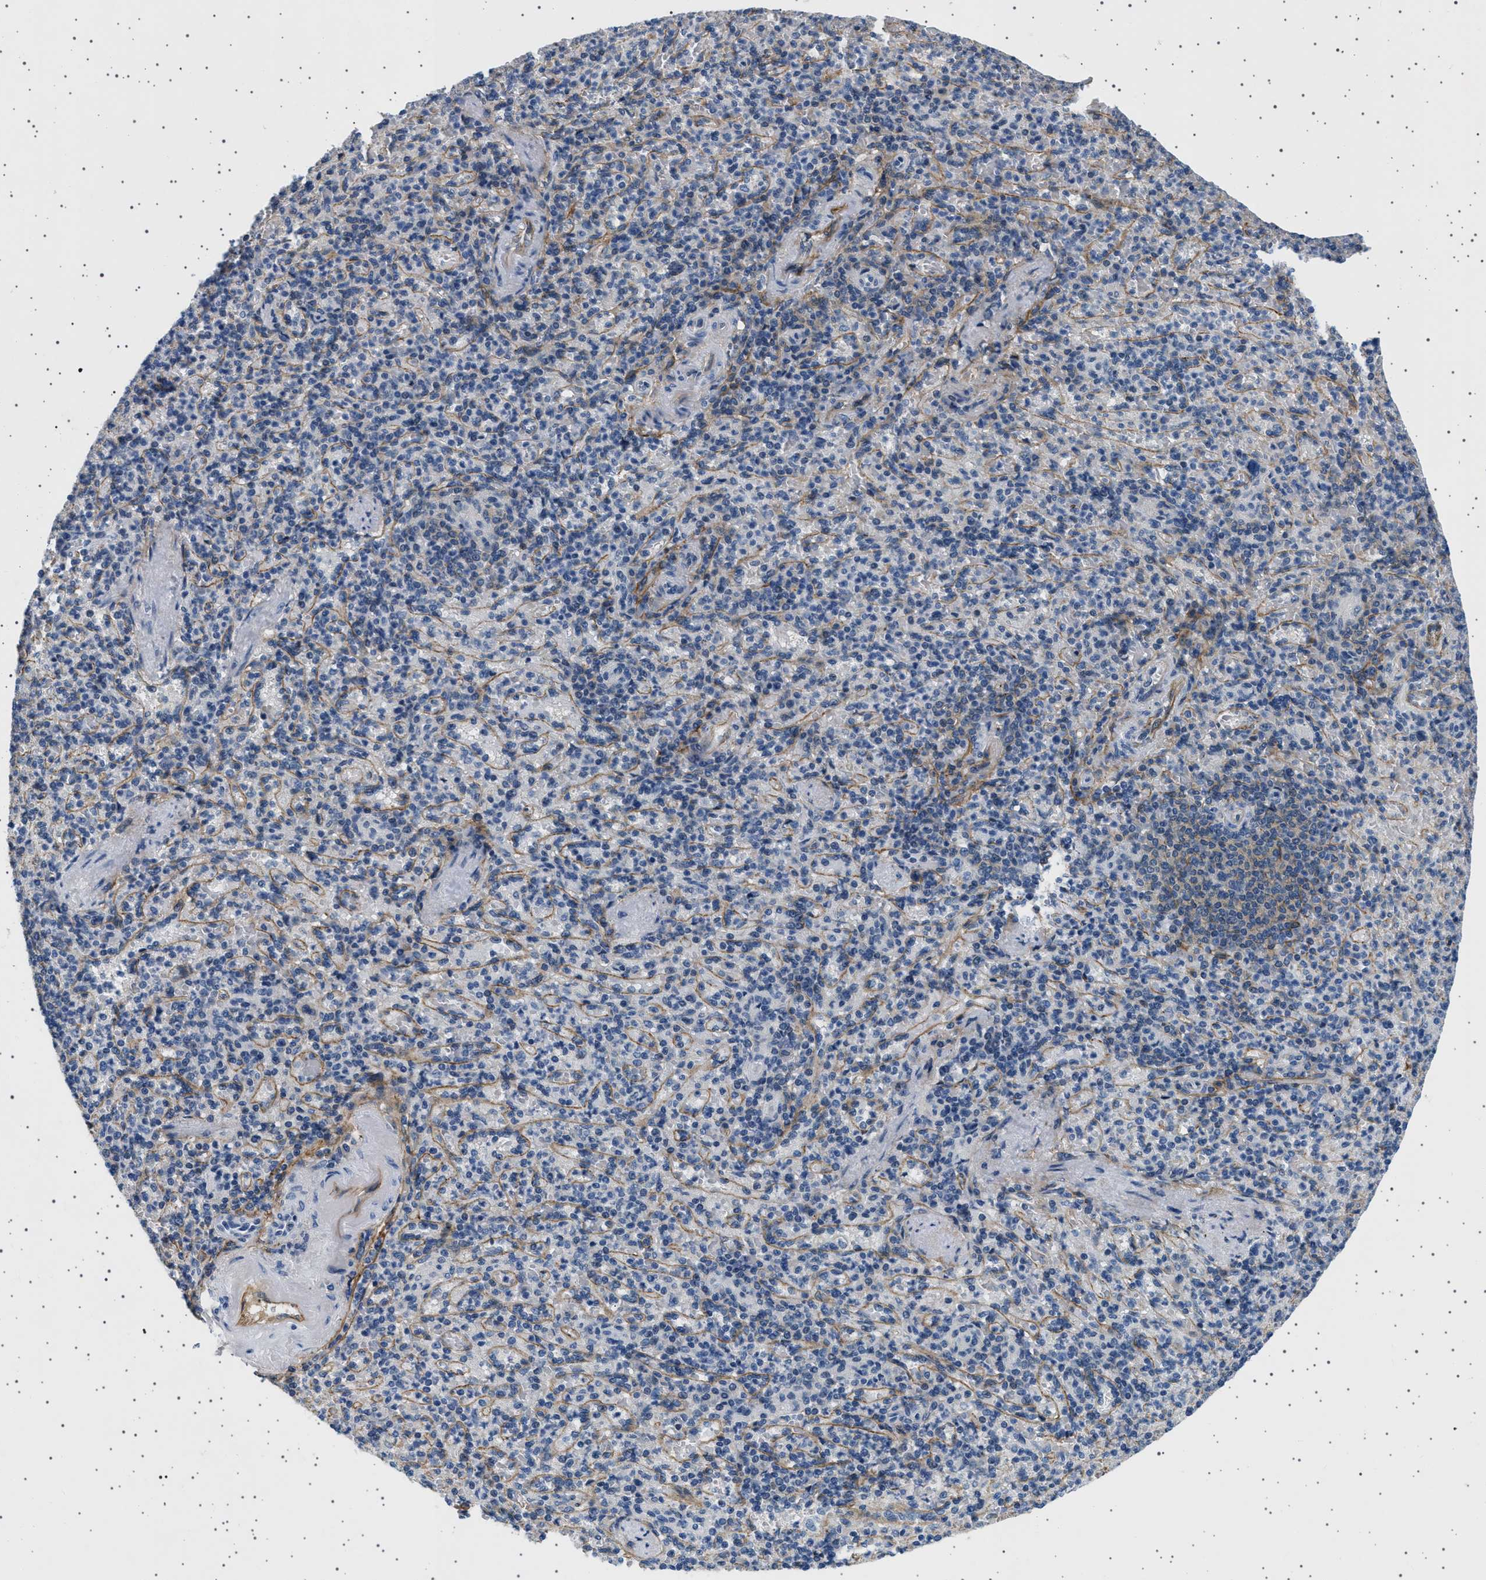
{"staining": {"intensity": "weak", "quantity": "25%-75%", "location": "cytoplasmic/membranous"}, "tissue": "spleen", "cell_type": "Cells in red pulp", "image_type": "normal", "snomed": [{"axis": "morphology", "description": "Normal tissue, NOS"}, {"axis": "topography", "description": "Spleen"}], "caption": "Immunohistochemistry (DAB (3,3'-diaminobenzidine)) staining of normal human spleen shows weak cytoplasmic/membranous protein expression in about 25%-75% of cells in red pulp.", "gene": "PLPP6", "patient": {"sex": "female", "age": 74}}